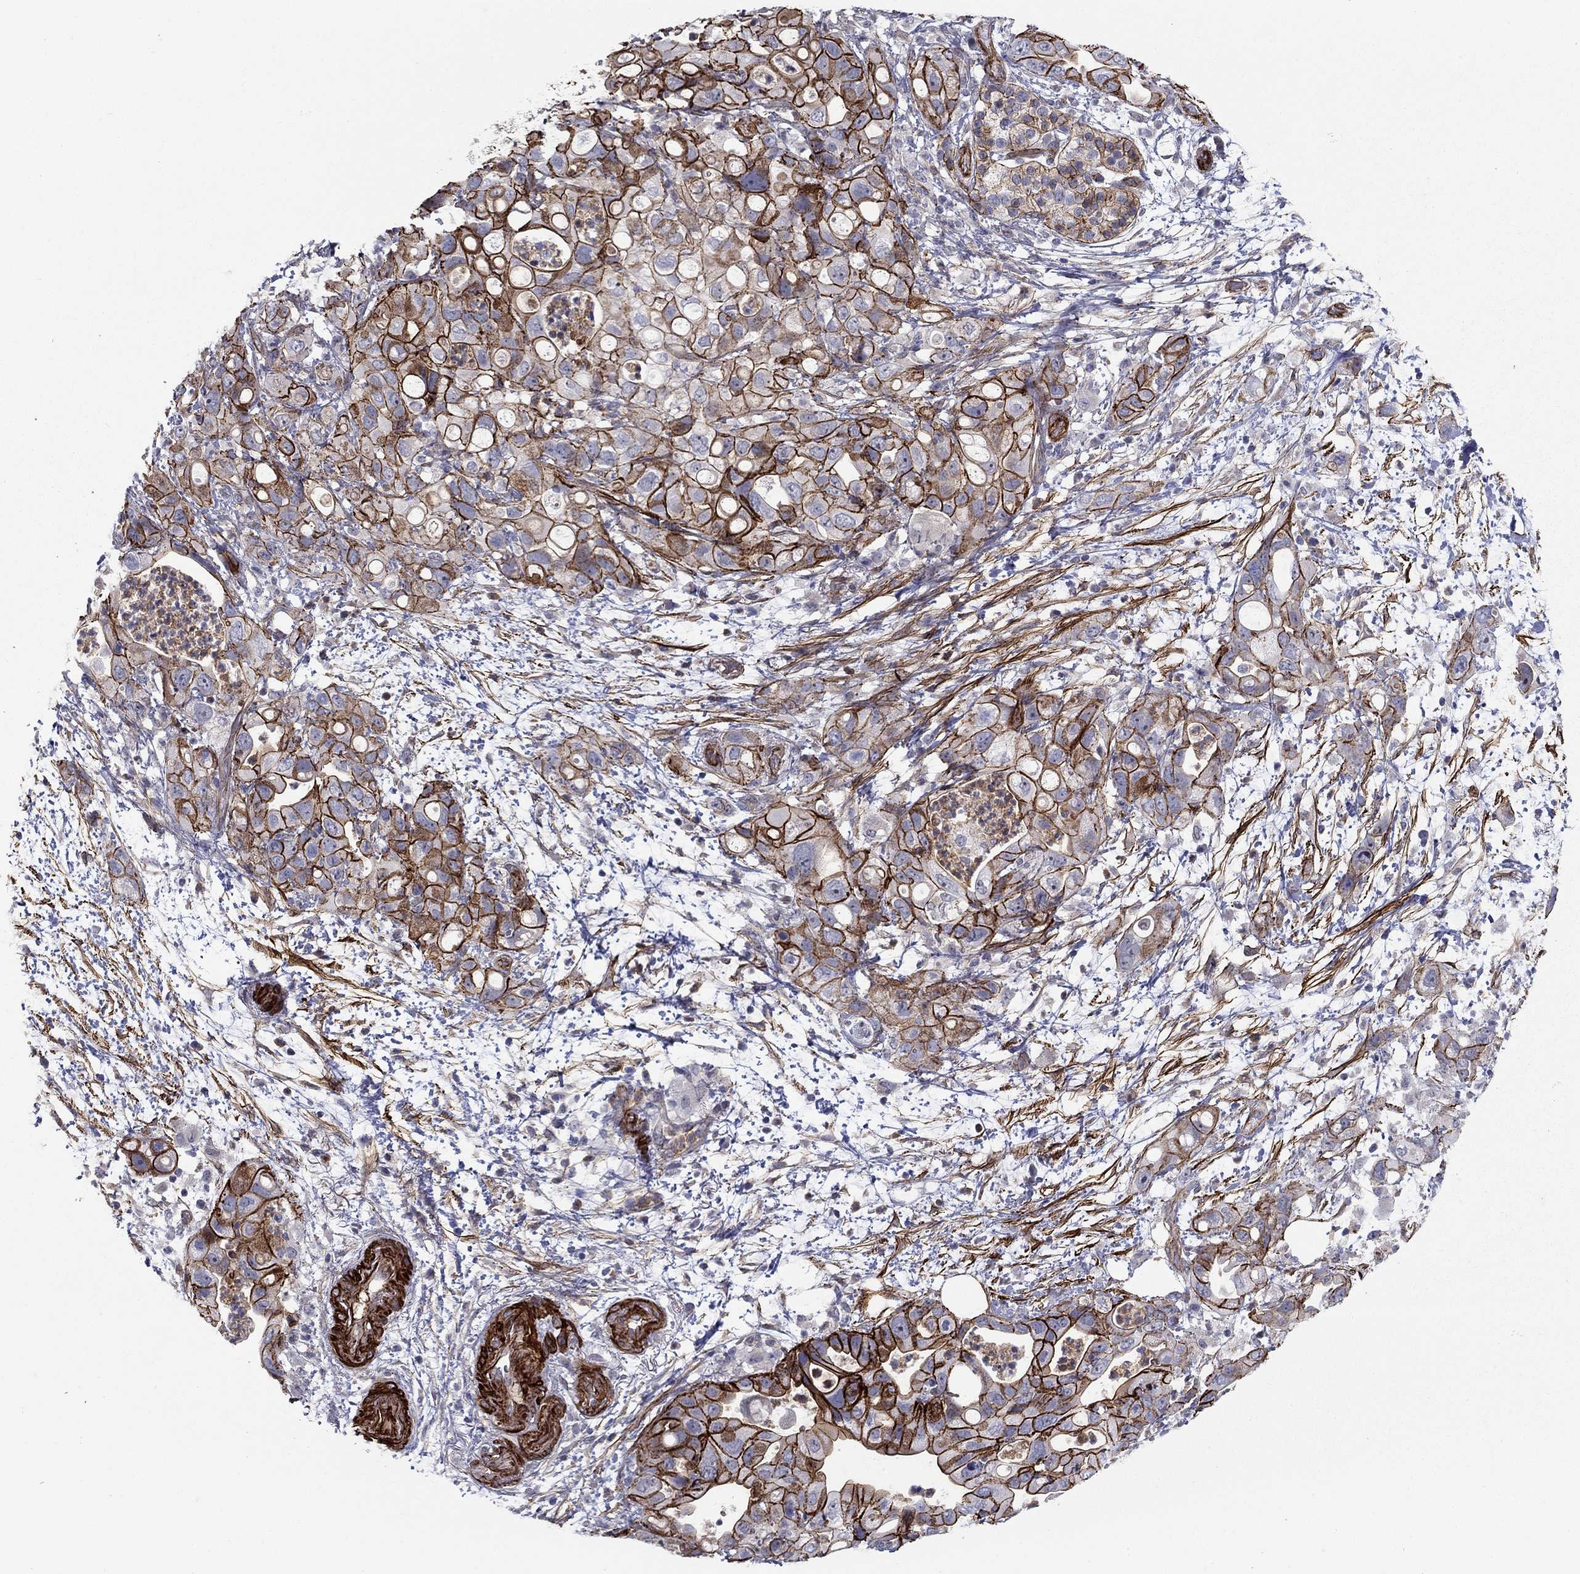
{"staining": {"intensity": "strong", "quantity": "25%-75%", "location": "cytoplasmic/membranous"}, "tissue": "pancreatic cancer", "cell_type": "Tumor cells", "image_type": "cancer", "snomed": [{"axis": "morphology", "description": "Adenocarcinoma, NOS"}, {"axis": "topography", "description": "Pancreas"}], "caption": "Tumor cells exhibit high levels of strong cytoplasmic/membranous staining in about 25%-75% of cells in human pancreatic adenocarcinoma.", "gene": "KRBA1", "patient": {"sex": "female", "age": 72}}